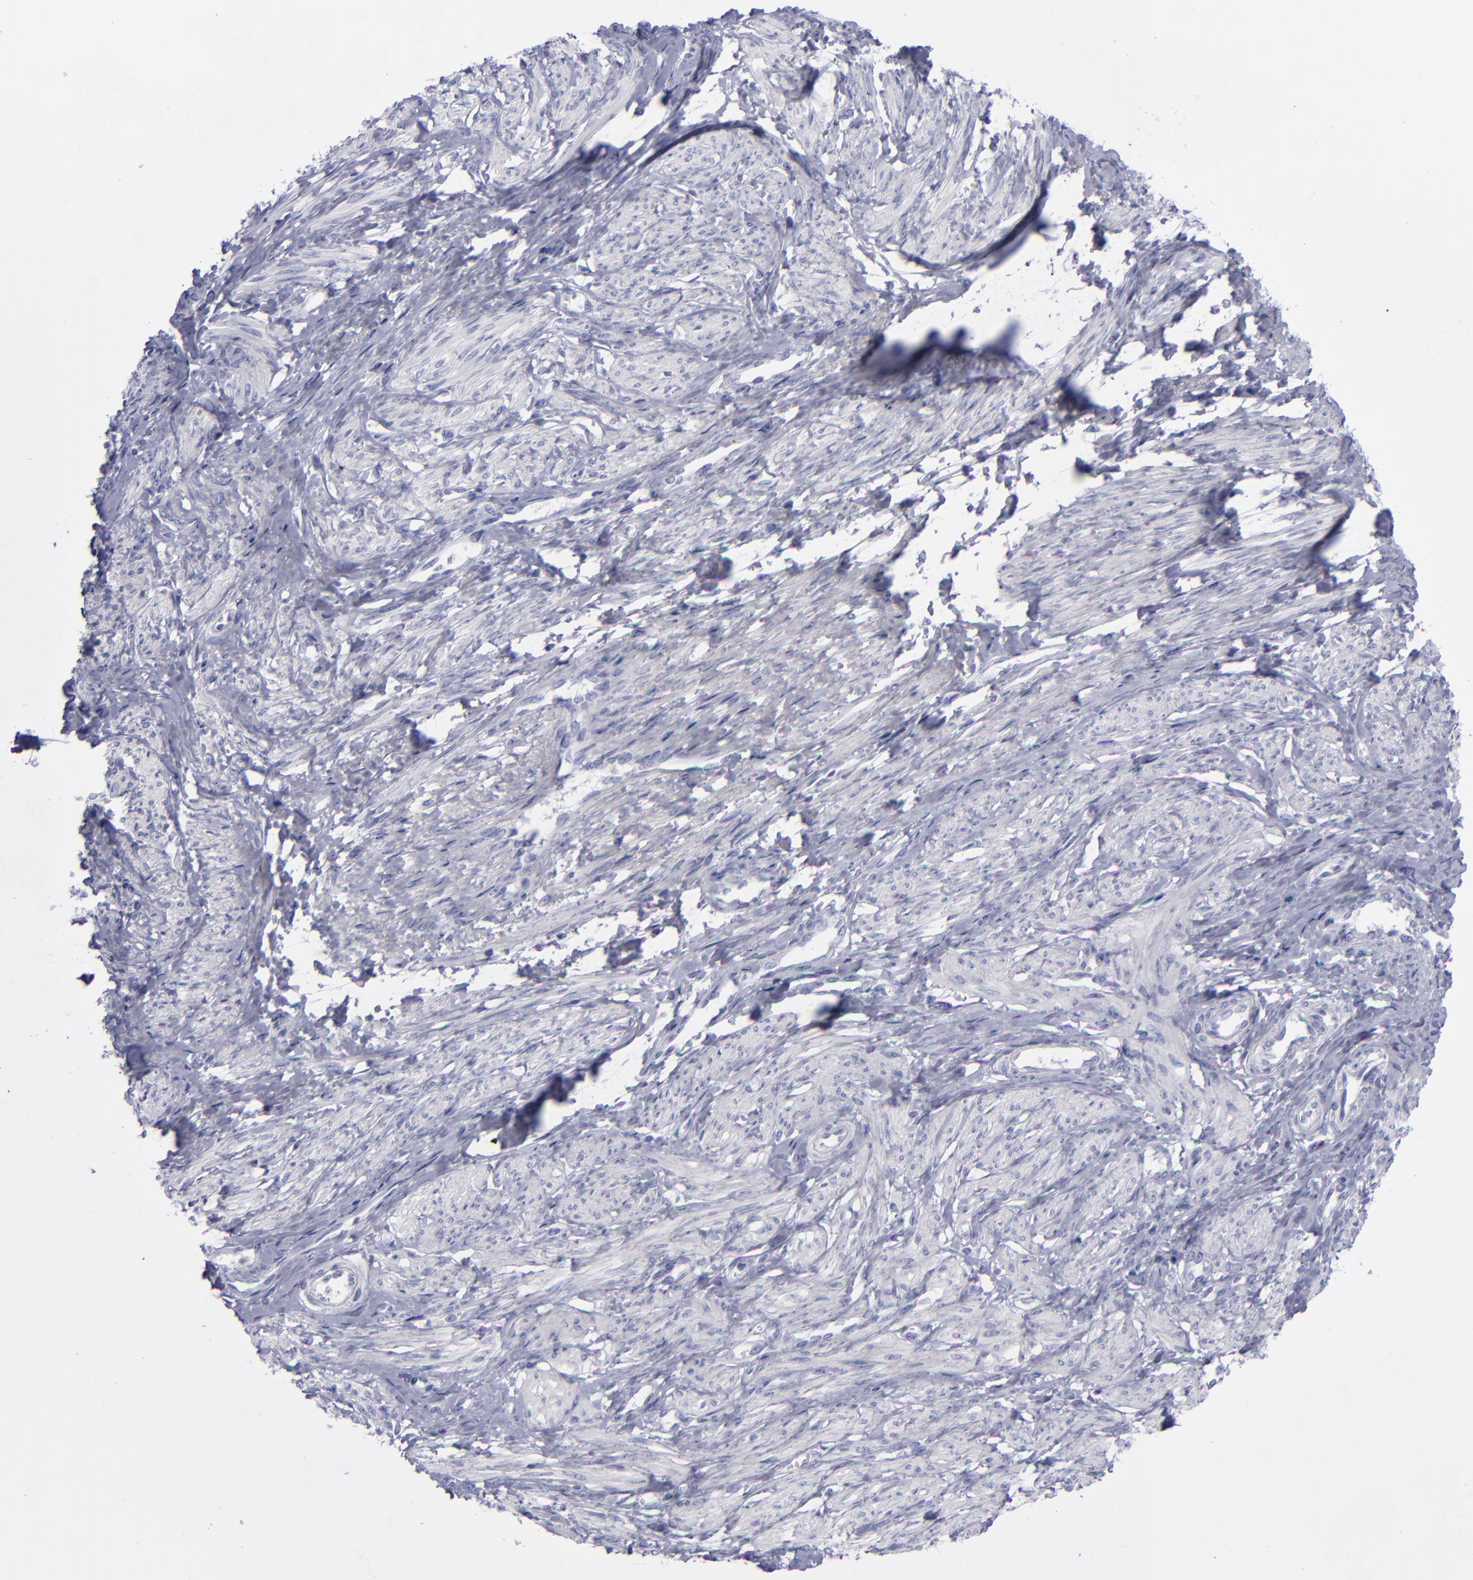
{"staining": {"intensity": "negative", "quantity": "none", "location": "none"}, "tissue": "smooth muscle", "cell_type": "Smooth muscle cells", "image_type": "normal", "snomed": [{"axis": "morphology", "description": "Normal tissue, NOS"}, {"axis": "topography", "description": "Smooth muscle"}, {"axis": "topography", "description": "Uterus"}], "caption": "Immunohistochemistry (IHC) image of unremarkable smooth muscle stained for a protein (brown), which demonstrates no staining in smooth muscle cells. Brightfield microscopy of immunohistochemistry (IHC) stained with DAB (brown) and hematoxylin (blue), captured at high magnification.", "gene": "AURKA", "patient": {"sex": "female", "age": 39}}